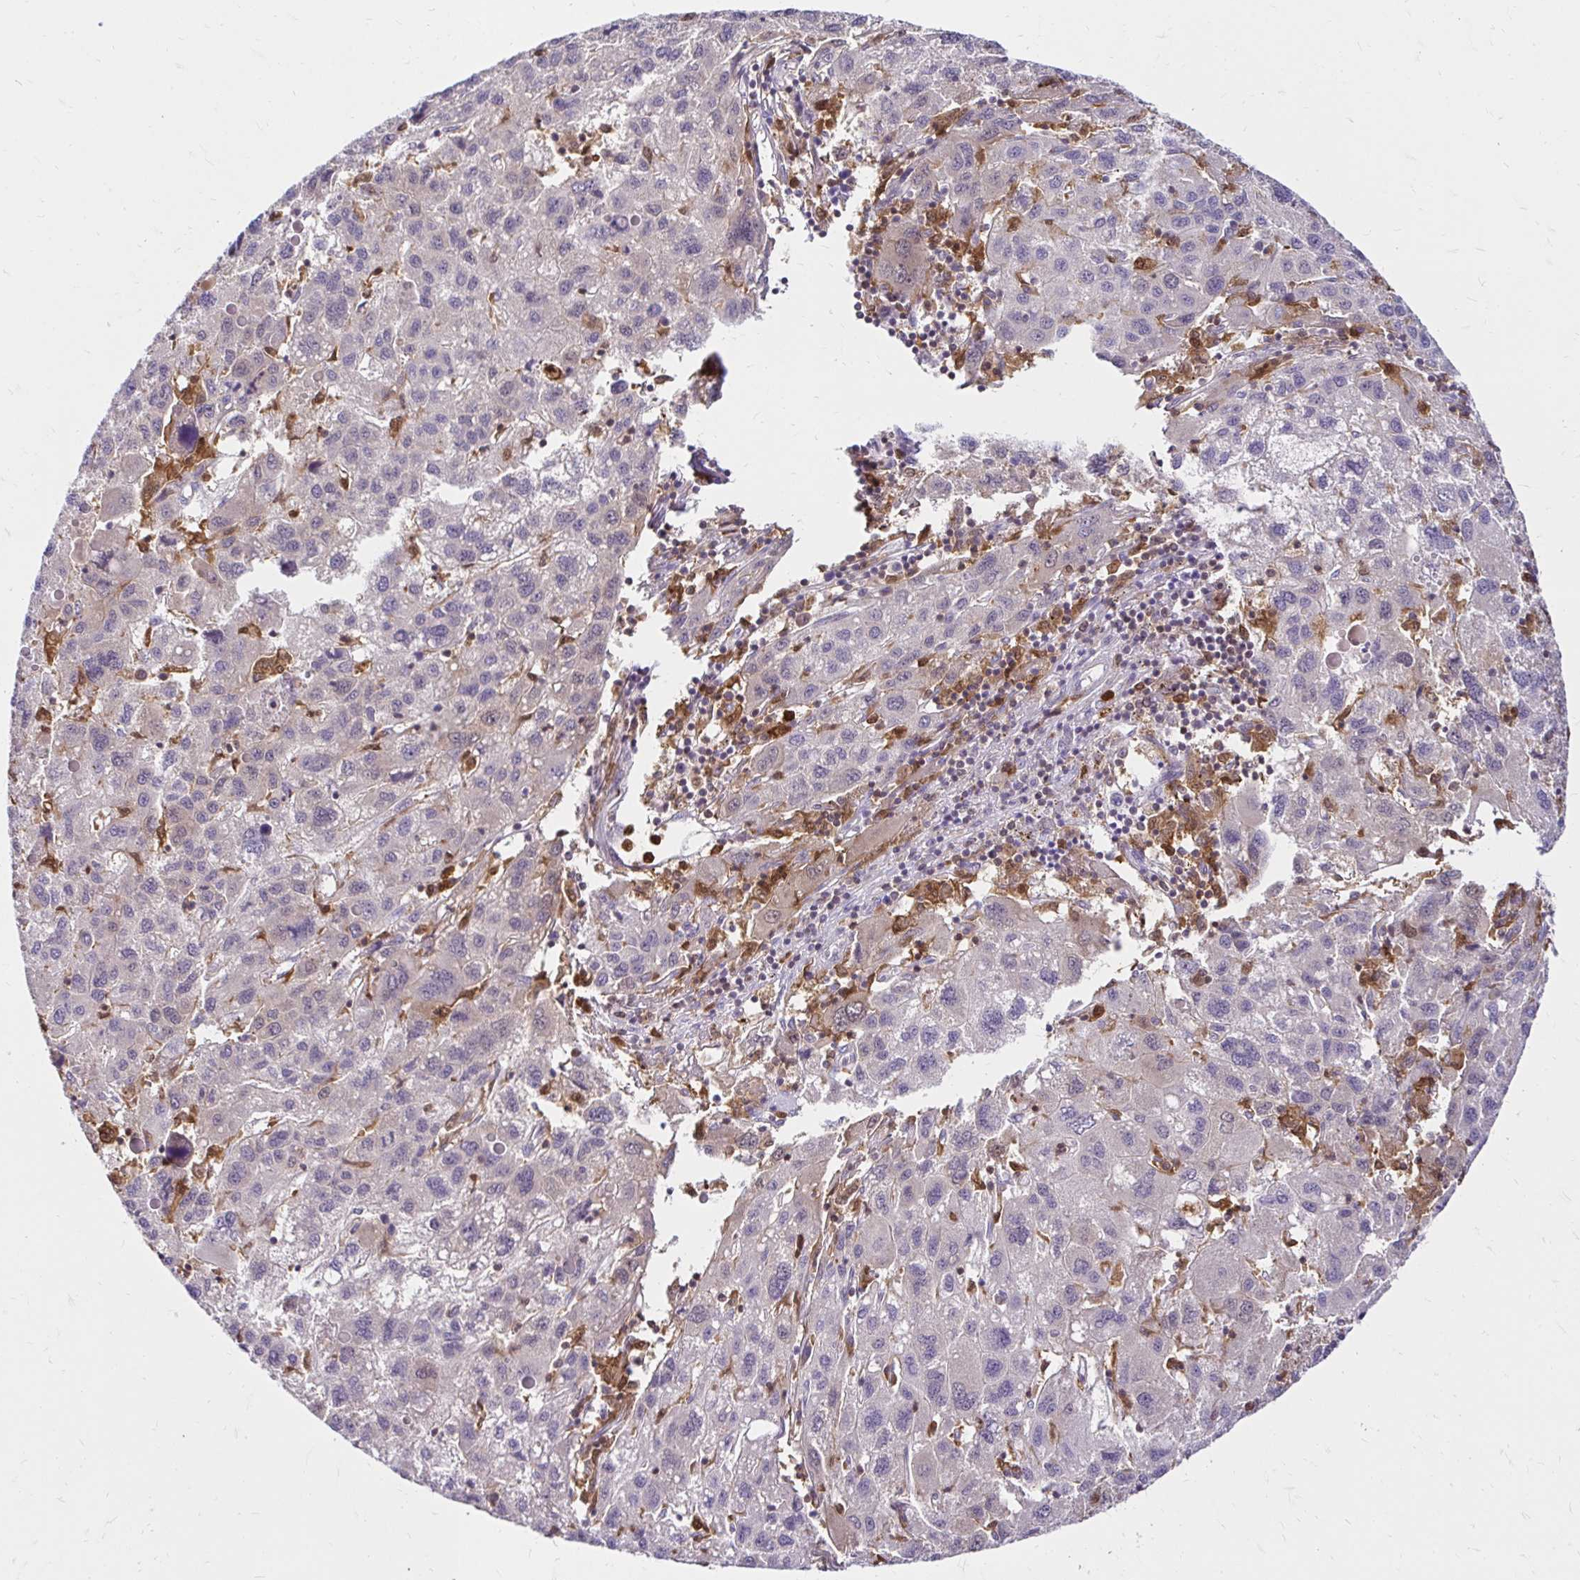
{"staining": {"intensity": "negative", "quantity": "none", "location": "none"}, "tissue": "liver cancer", "cell_type": "Tumor cells", "image_type": "cancer", "snomed": [{"axis": "morphology", "description": "Carcinoma, Hepatocellular, NOS"}, {"axis": "topography", "description": "Liver"}], "caption": "This is a photomicrograph of immunohistochemistry (IHC) staining of hepatocellular carcinoma (liver), which shows no staining in tumor cells.", "gene": "PYCARD", "patient": {"sex": "female", "age": 77}}